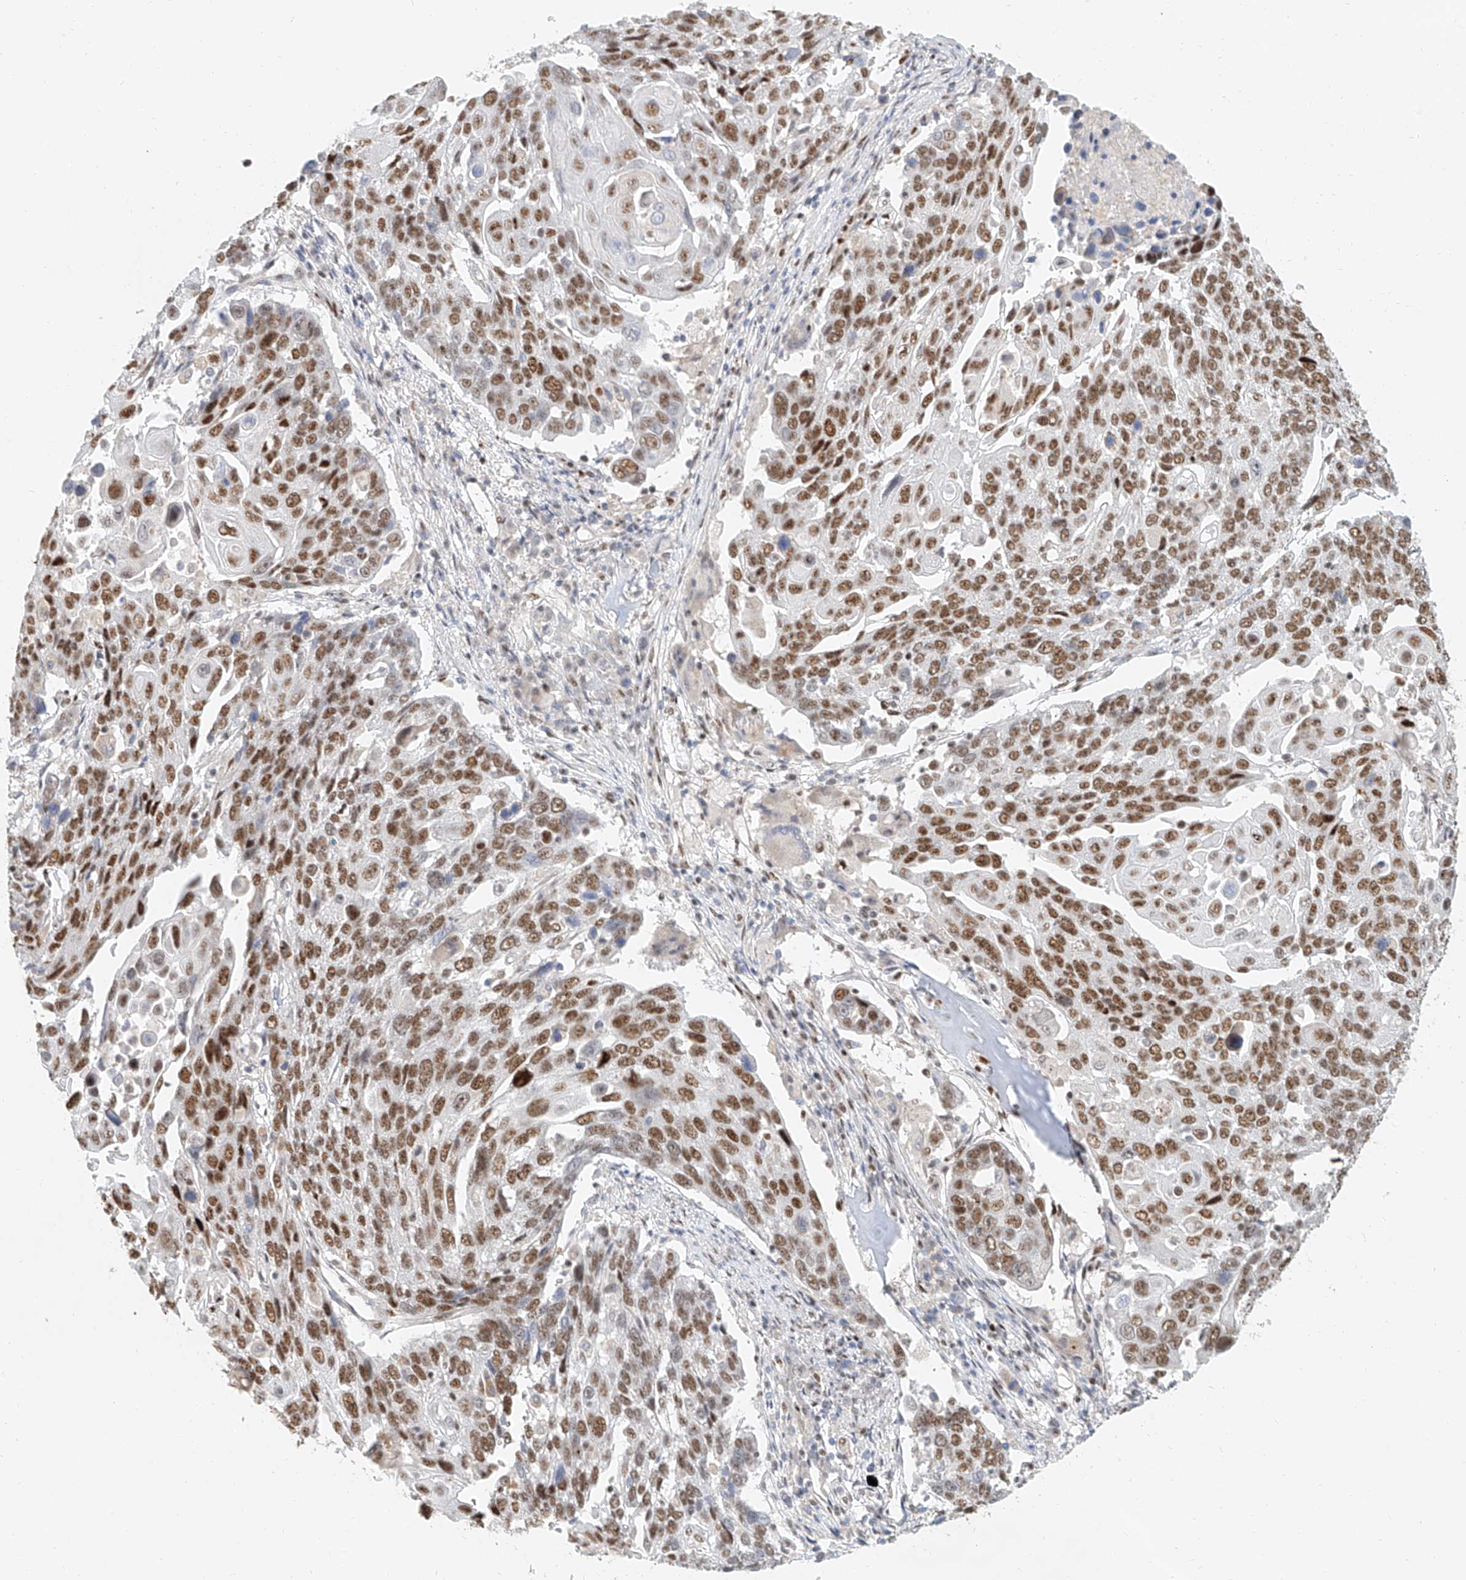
{"staining": {"intensity": "strong", "quantity": ">75%", "location": "nuclear"}, "tissue": "lung cancer", "cell_type": "Tumor cells", "image_type": "cancer", "snomed": [{"axis": "morphology", "description": "Squamous cell carcinoma, NOS"}, {"axis": "topography", "description": "Lung"}], "caption": "A photomicrograph showing strong nuclear positivity in approximately >75% of tumor cells in lung cancer, as visualized by brown immunohistochemical staining.", "gene": "CXorf58", "patient": {"sex": "male", "age": 66}}